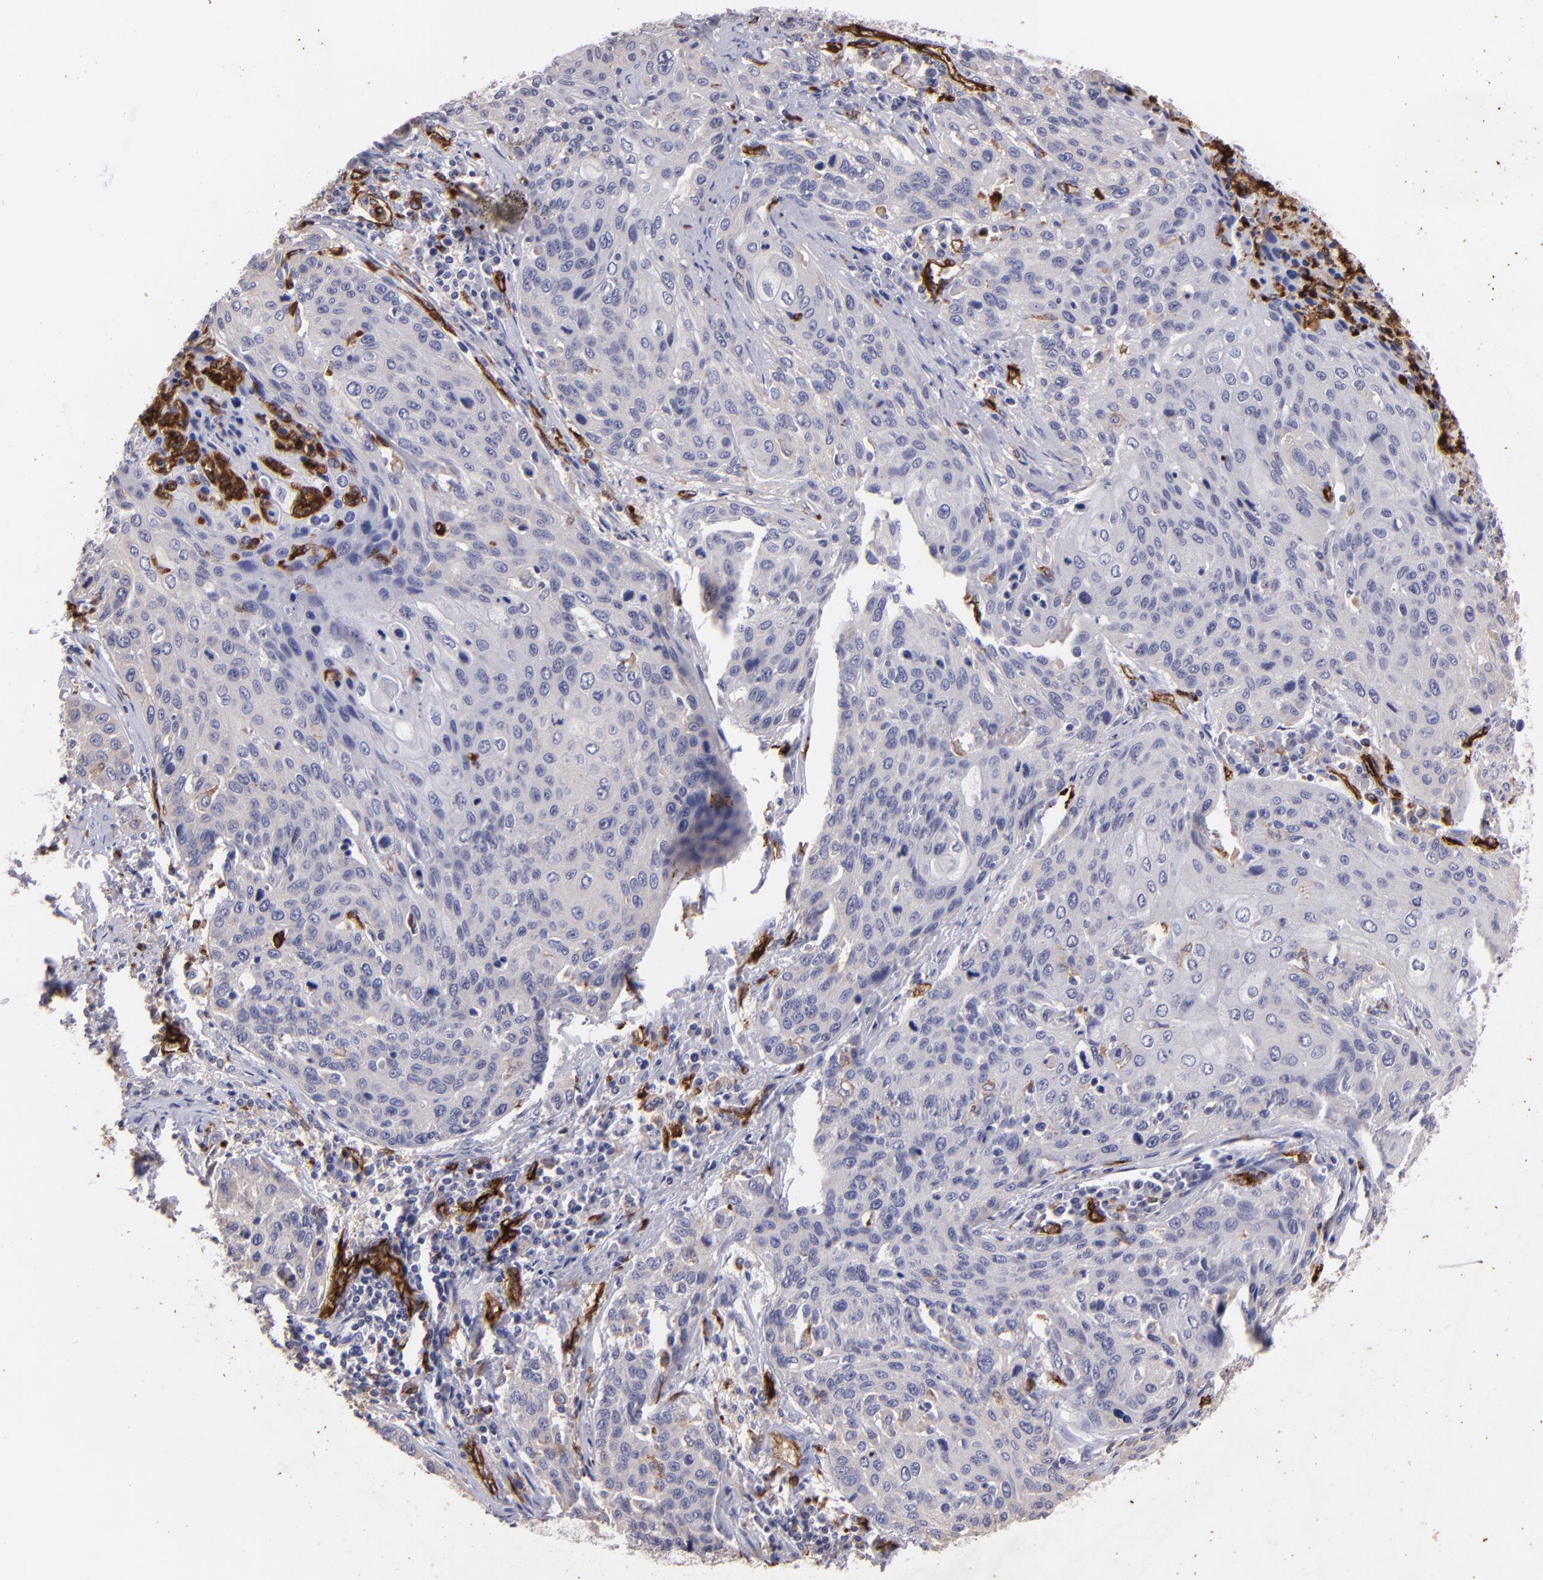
{"staining": {"intensity": "negative", "quantity": "none", "location": "none"}, "tissue": "cervical cancer", "cell_type": "Tumor cells", "image_type": "cancer", "snomed": [{"axis": "morphology", "description": "Squamous cell carcinoma, NOS"}, {"axis": "topography", "description": "Cervix"}], "caption": "Tumor cells show no significant positivity in squamous cell carcinoma (cervical). (Stains: DAB IHC with hematoxylin counter stain, Microscopy: brightfield microscopy at high magnification).", "gene": "DYSF", "patient": {"sex": "female", "age": 32}}